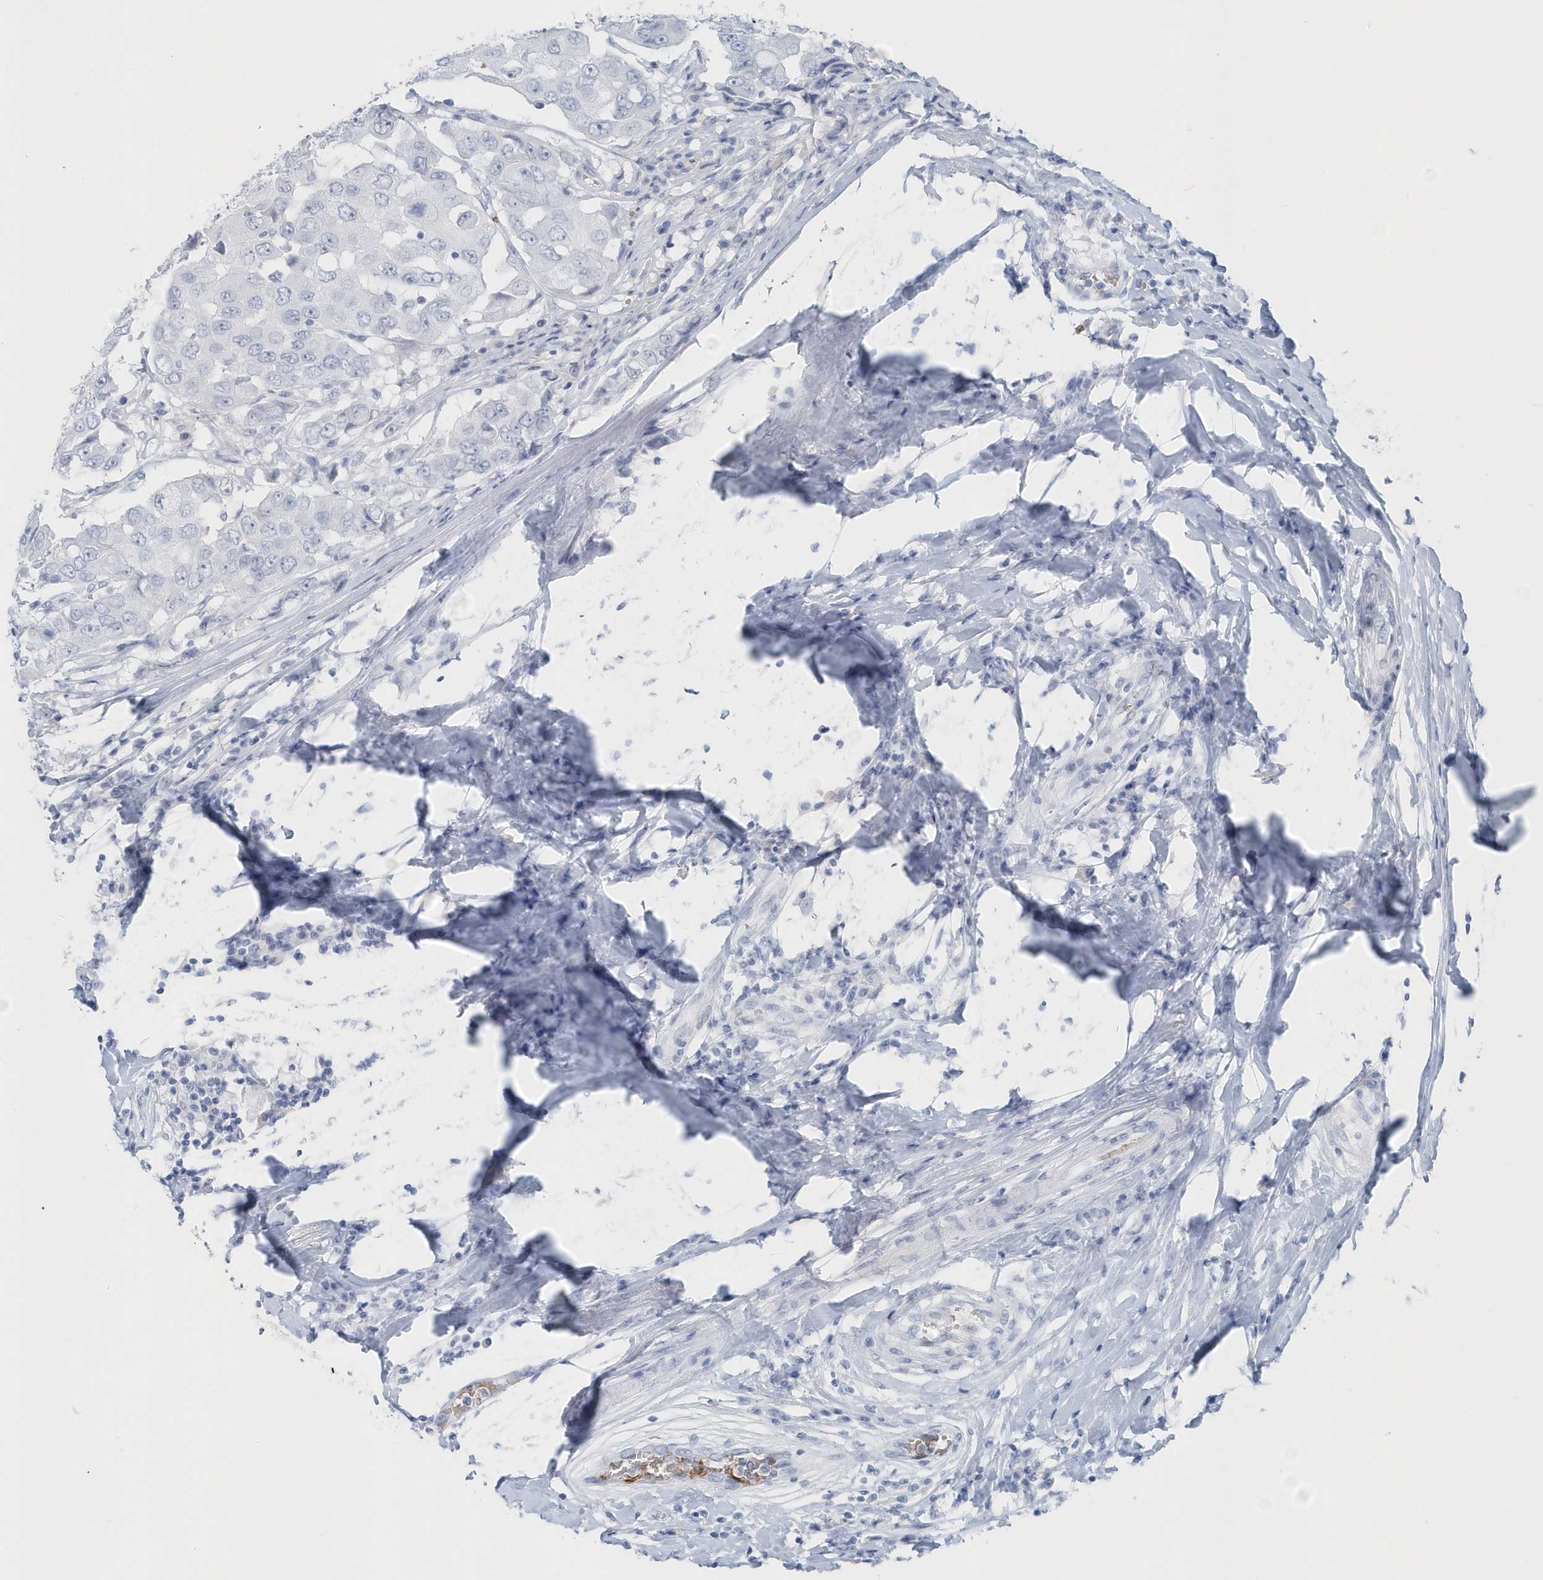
{"staining": {"intensity": "negative", "quantity": "none", "location": "none"}, "tissue": "breast cancer", "cell_type": "Tumor cells", "image_type": "cancer", "snomed": [{"axis": "morphology", "description": "Duct carcinoma"}, {"axis": "topography", "description": "Breast"}], "caption": "An IHC photomicrograph of breast cancer (invasive ductal carcinoma) is shown. There is no staining in tumor cells of breast cancer (invasive ductal carcinoma).", "gene": "HBA2", "patient": {"sex": "female", "age": 27}}